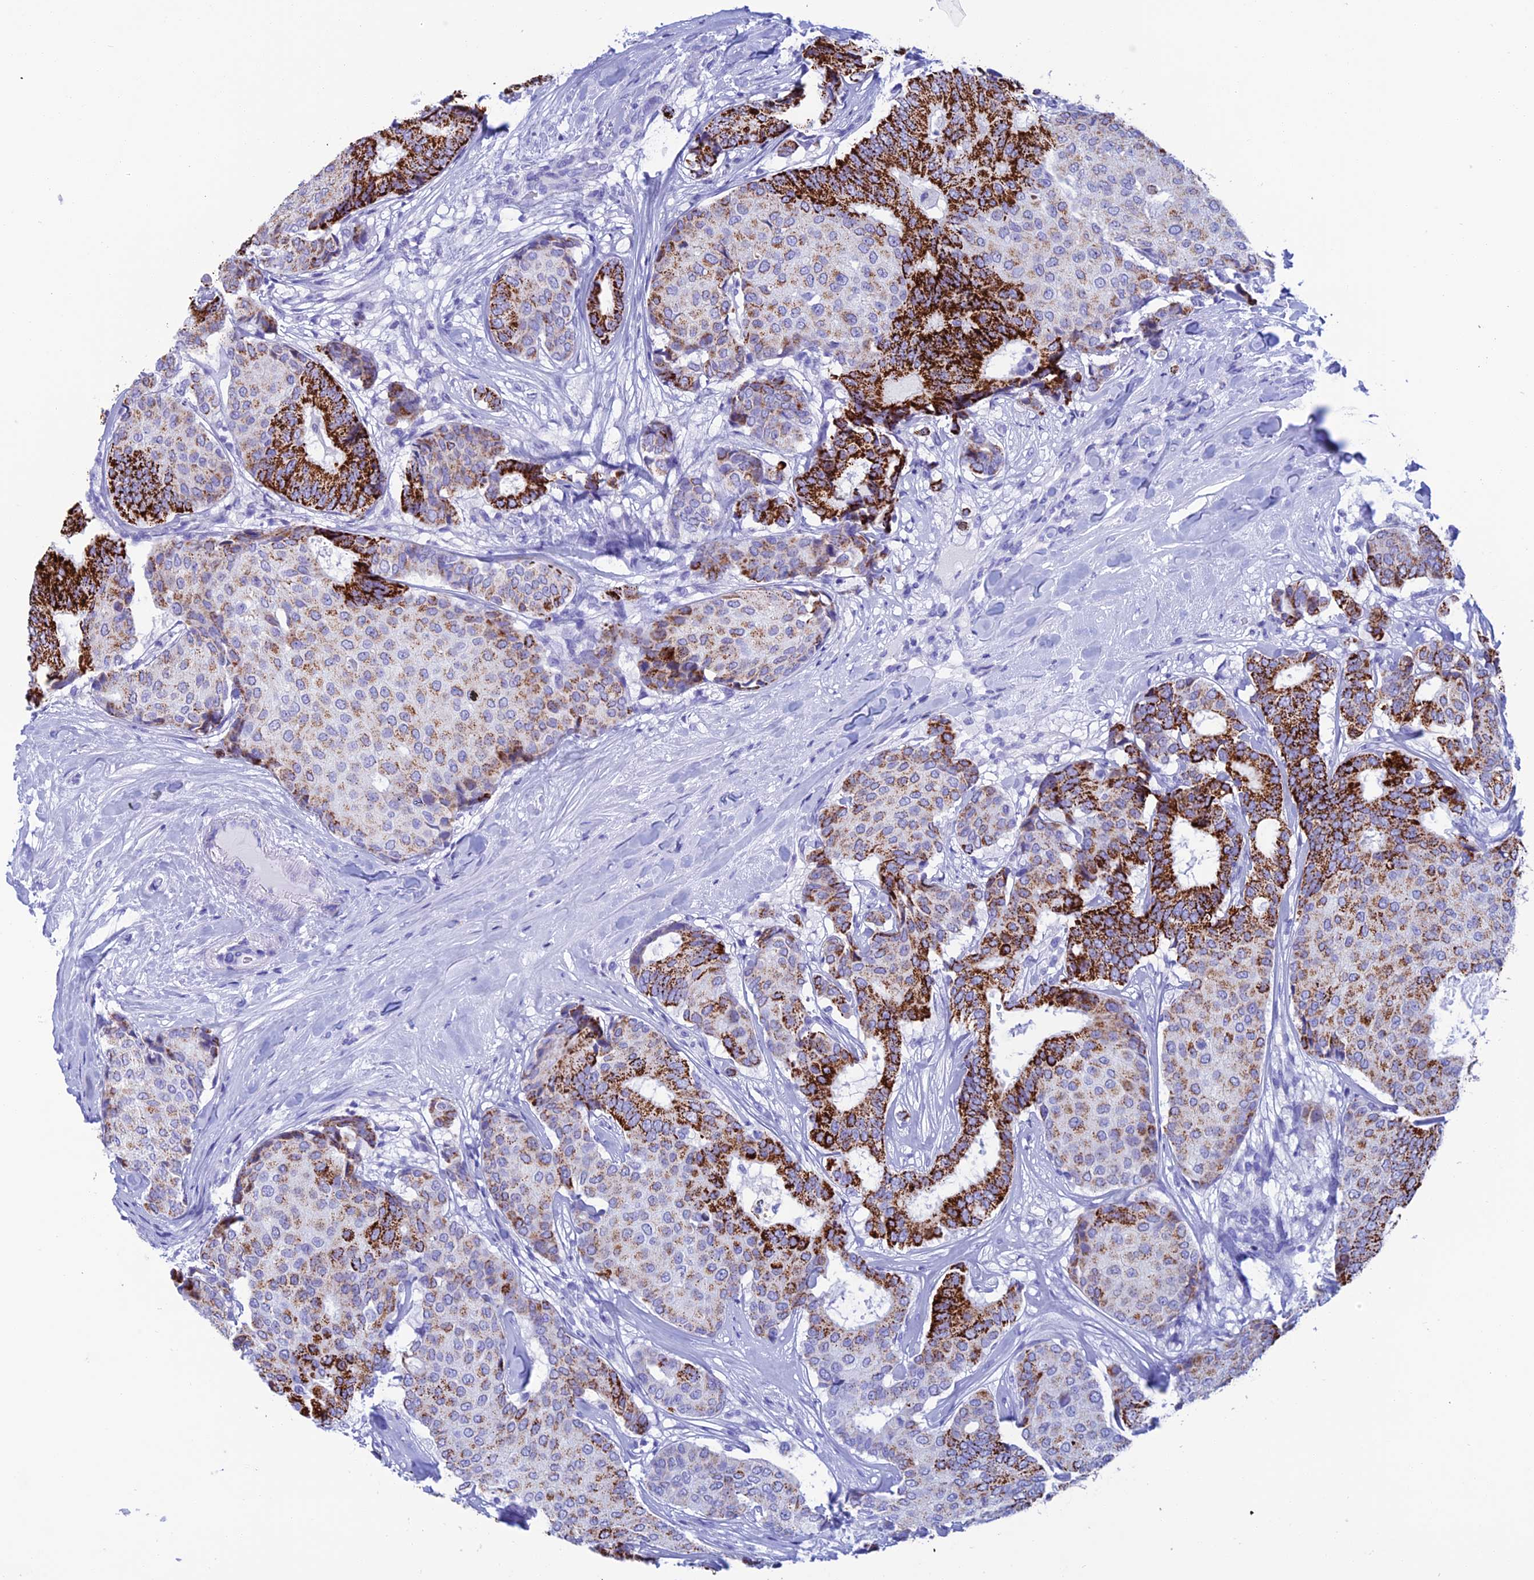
{"staining": {"intensity": "strong", "quantity": "25%-75%", "location": "cytoplasmic/membranous"}, "tissue": "breast cancer", "cell_type": "Tumor cells", "image_type": "cancer", "snomed": [{"axis": "morphology", "description": "Duct carcinoma"}, {"axis": "topography", "description": "Breast"}], "caption": "A histopathology image of human breast cancer (invasive ductal carcinoma) stained for a protein shows strong cytoplasmic/membranous brown staining in tumor cells.", "gene": "NXPE4", "patient": {"sex": "female", "age": 75}}